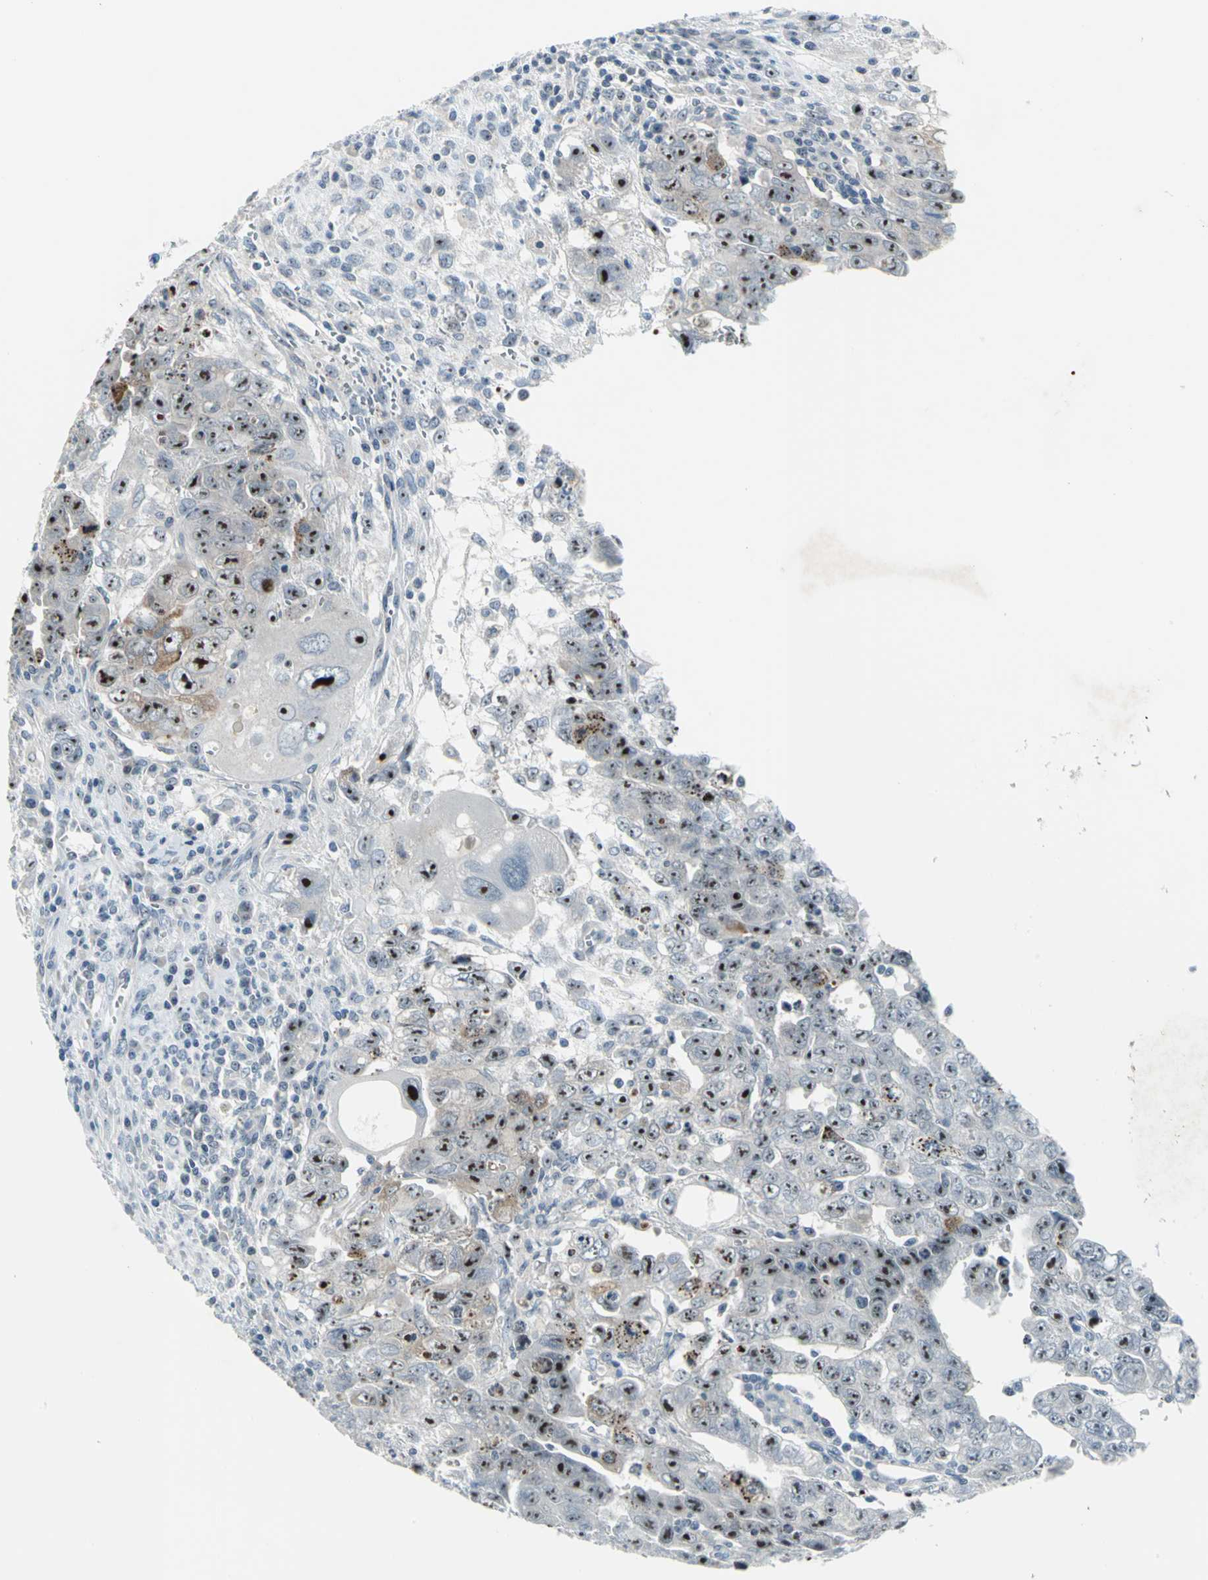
{"staining": {"intensity": "strong", "quantity": ">75%", "location": "nuclear"}, "tissue": "testis cancer", "cell_type": "Tumor cells", "image_type": "cancer", "snomed": [{"axis": "morphology", "description": "Carcinoma, Embryonal, NOS"}, {"axis": "topography", "description": "Testis"}], "caption": "Embryonal carcinoma (testis) was stained to show a protein in brown. There is high levels of strong nuclear positivity in approximately >75% of tumor cells.", "gene": "MYBBP1A", "patient": {"sex": "male", "age": 28}}